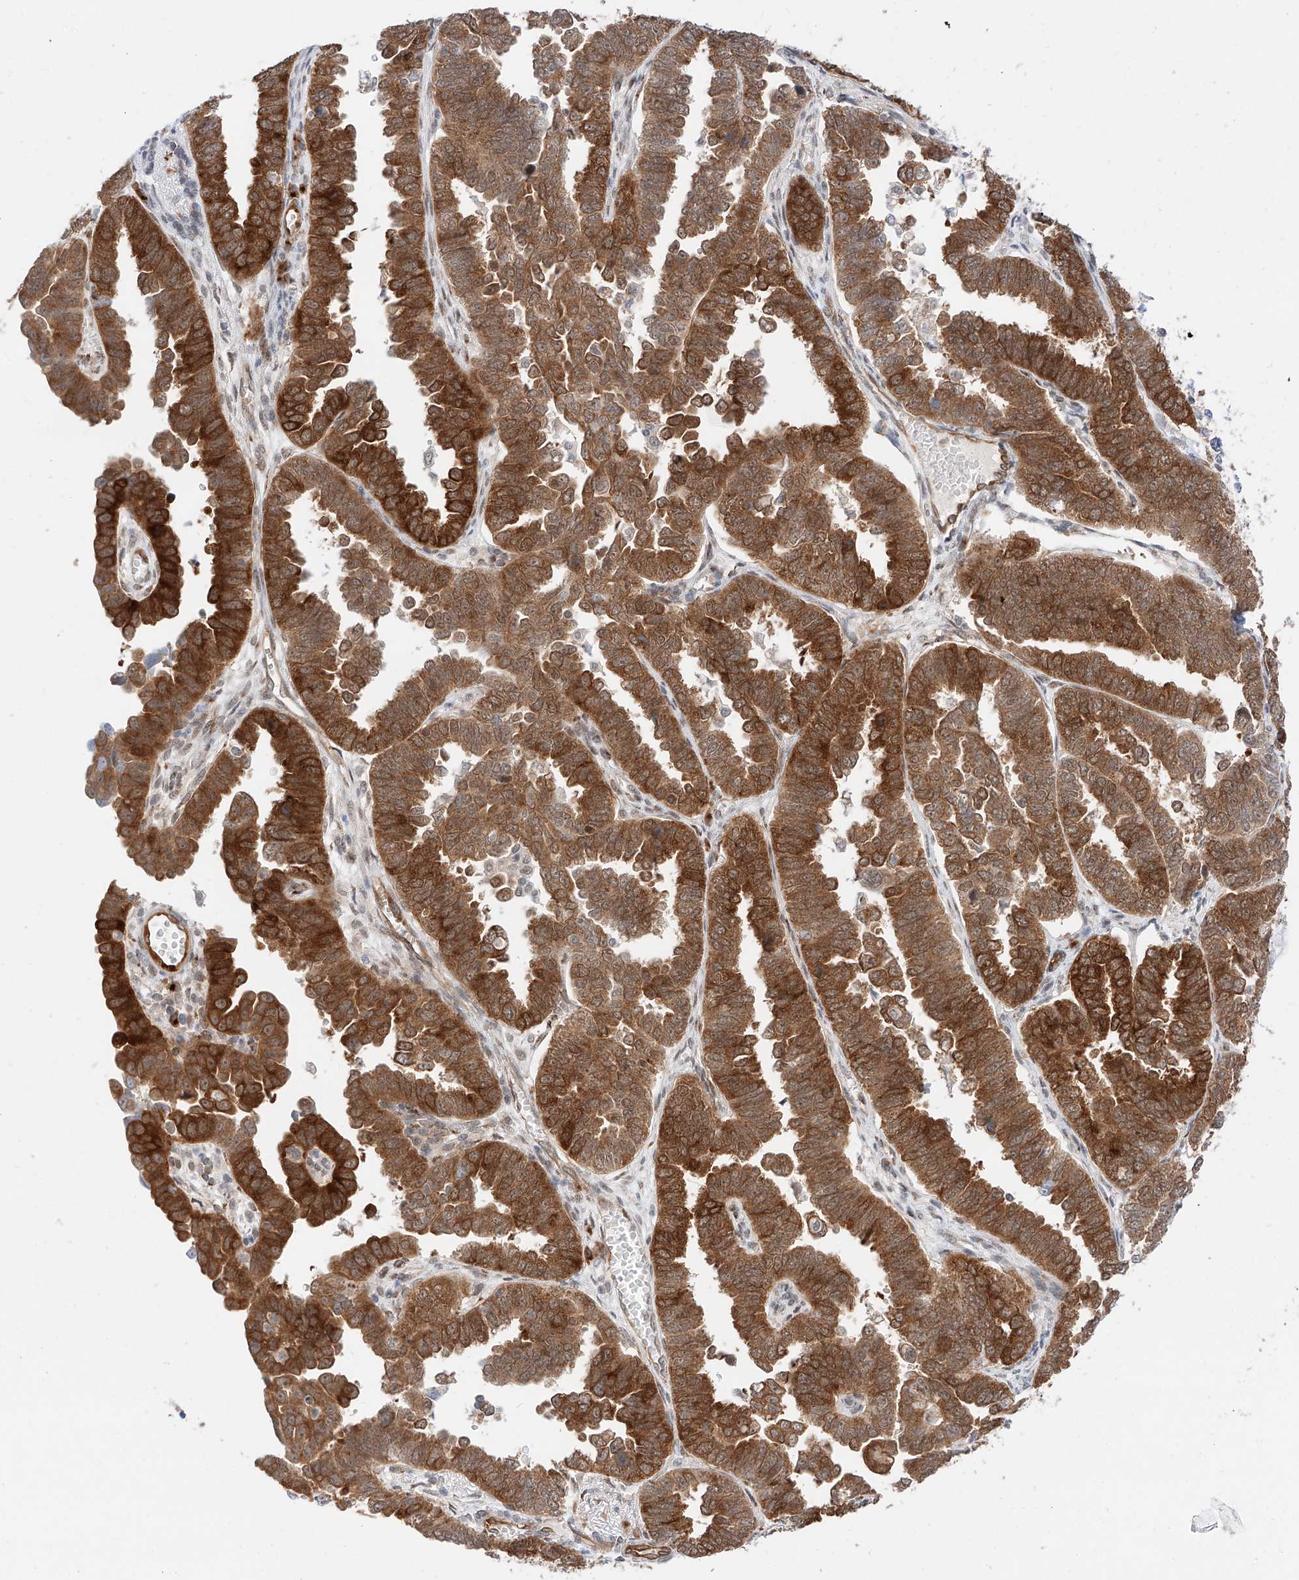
{"staining": {"intensity": "strong", "quantity": ">75%", "location": "cytoplasmic/membranous"}, "tissue": "endometrial cancer", "cell_type": "Tumor cells", "image_type": "cancer", "snomed": [{"axis": "morphology", "description": "Adenocarcinoma, NOS"}, {"axis": "topography", "description": "Endometrium"}], "caption": "A brown stain labels strong cytoplasmic/membranous staining of a protein in human endometrial cancer tumor cells.", "gene": "CARMIL1", "patient": {"sex": "female", "age": 75}}